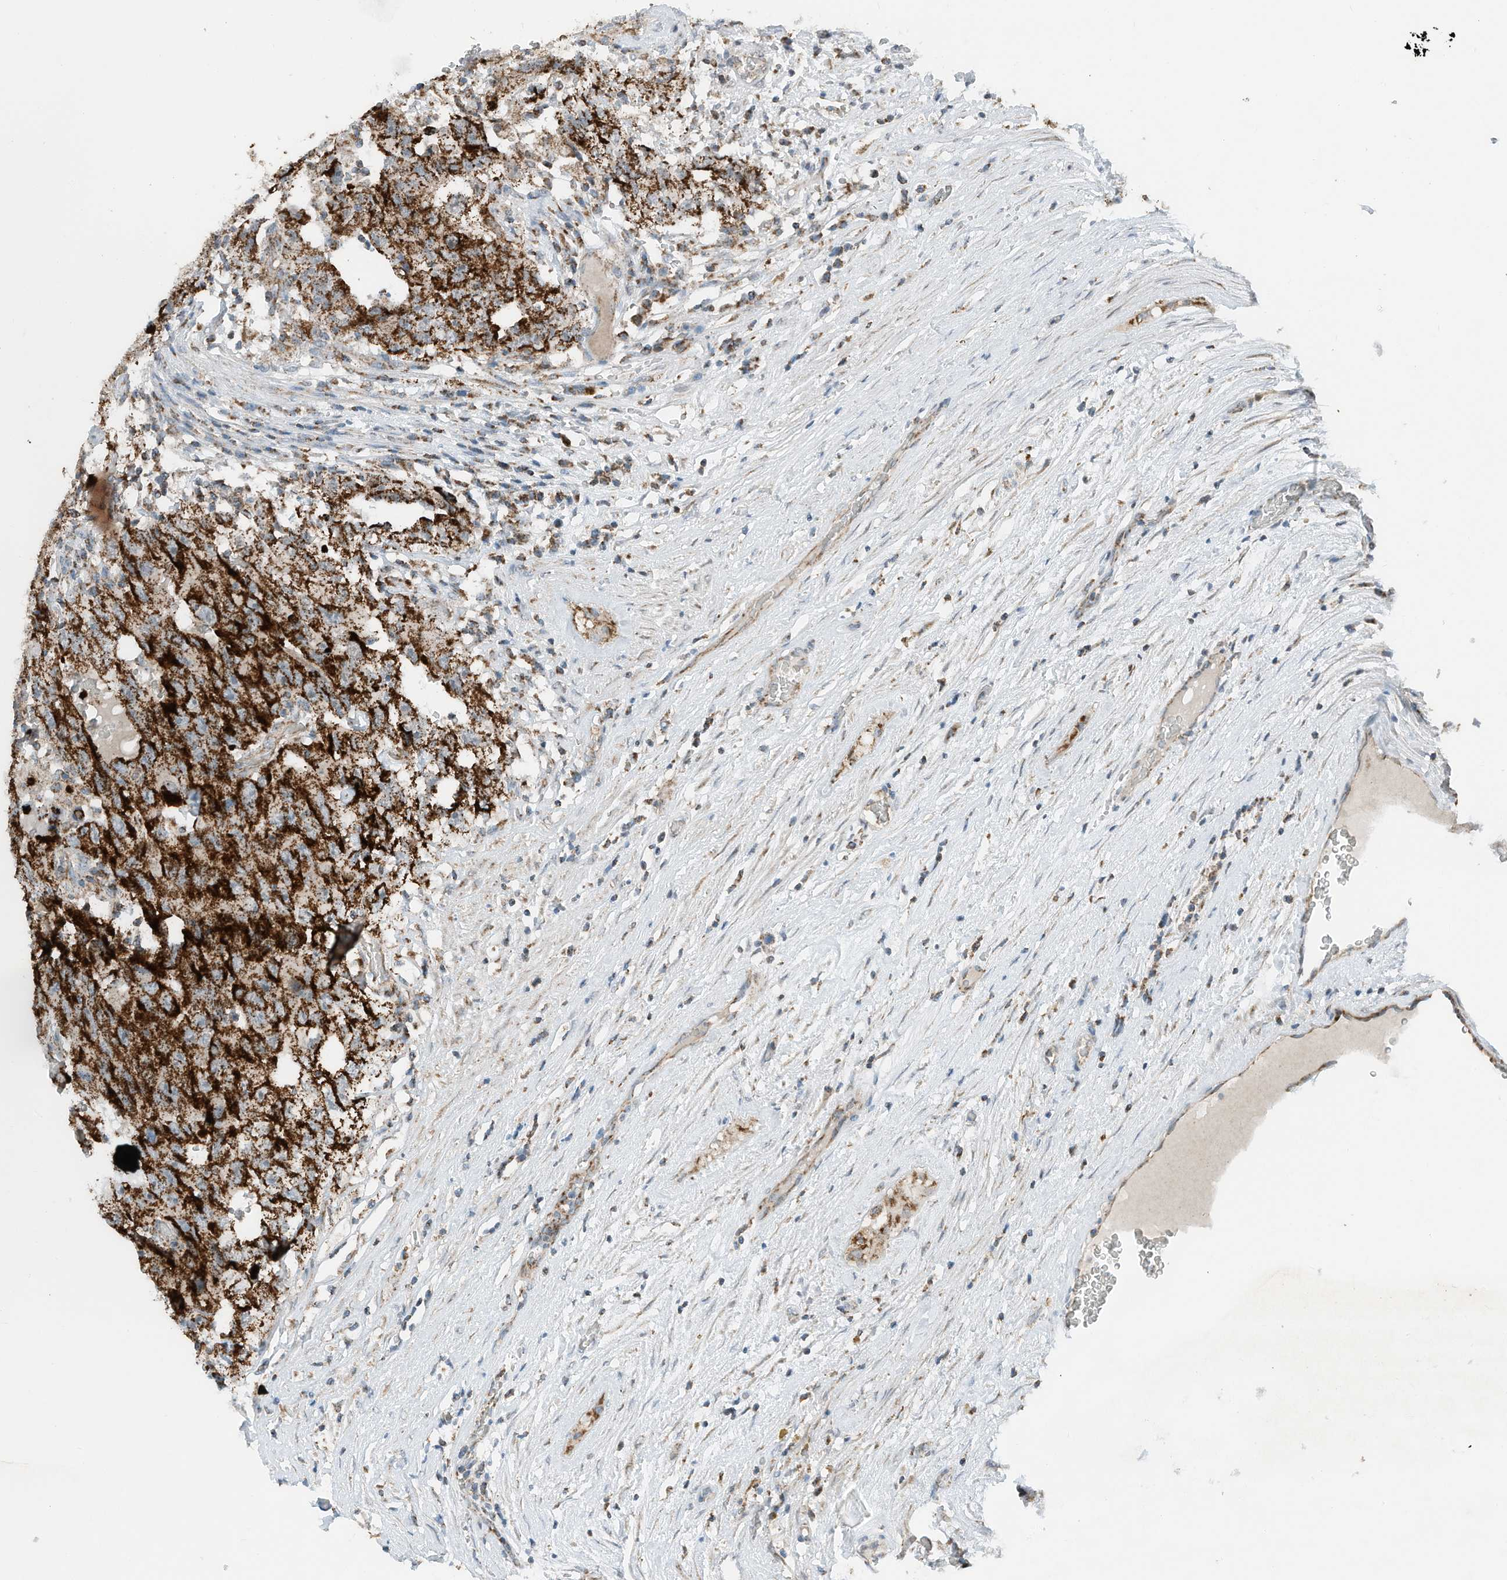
{"staining": {"intensity": "strong", "quantity": ">75%", "location": "cytoplasmic/membranous"}, "tissue": "testis cancer", "cell_type": "Tumor cells", "image_type": "cancer", "snomed": [{"axis": "morphology", "description": "Carcinoma, Embryonal, NOS"}, {"axis": "topography", "description": "Testis"}], "caption": "About >75% of tumor cells in embryonal carcinoma (testis) show strong cytoplasmic/membranous protein expression as visualized by brown immunohistochemical staining.", "gene": "RMND1", "patient": {"sex": "male", "age": 26}}